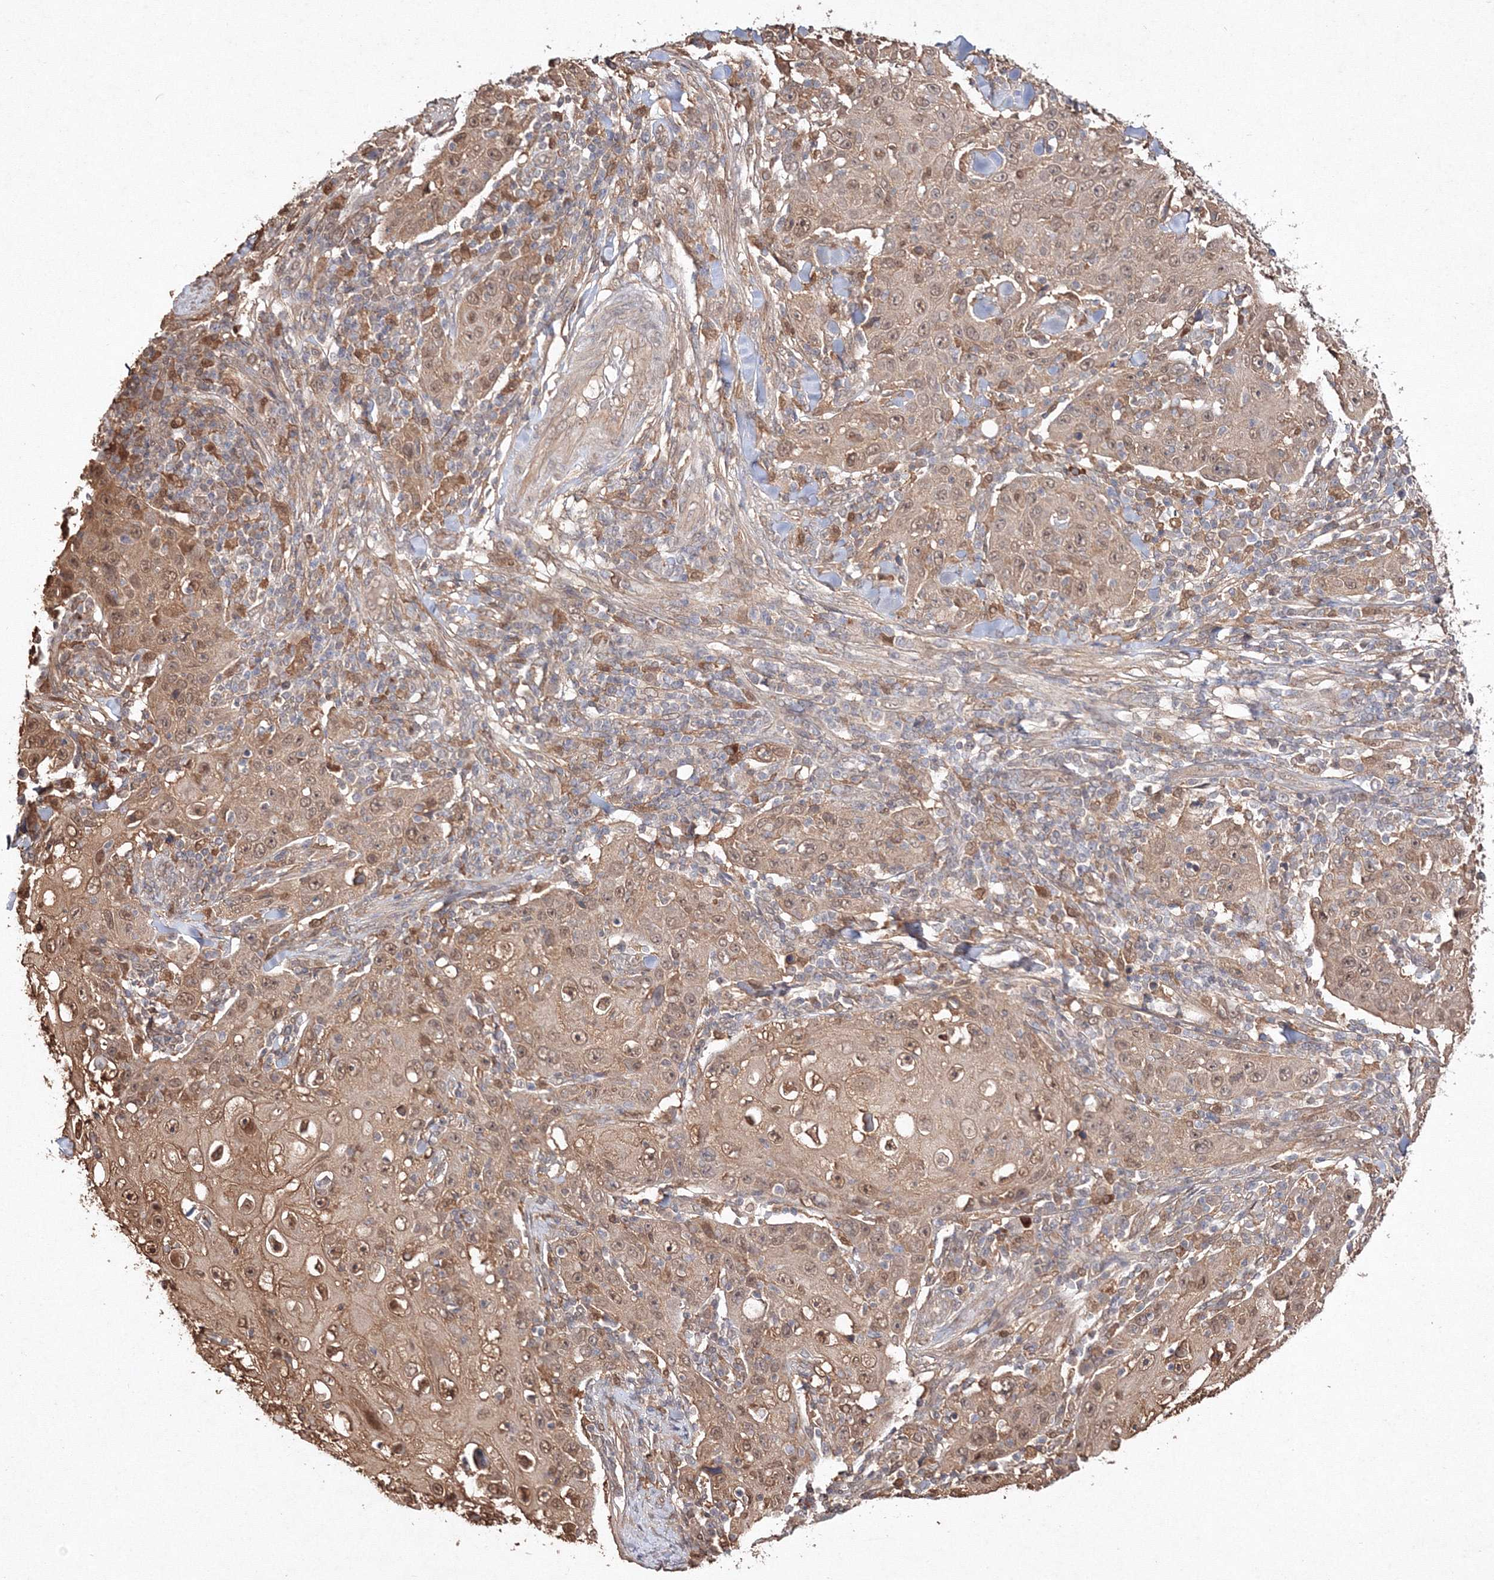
{"staining": {"intensity": "moderate", "quantity": ">75%", "location": "cytoplasmic/membranous,nuclear"}, "tissue": "skin cancer", "cell_type": "Tumor cells", "image_type": "cancer", "snomed": [{"axis": "morphology", "description": "Squamous cell carcinoma, NOS"}, {"axis": "topography", "description": "Skin"}], "caption": "Protein expression analysis of human skin squamous cell carcinoma reveals moderate cytoplasmic/membranous and nuclear expression in about >75% of tumor cells. (IHC, brightfield microscopy, high magnification).", "gene": "S100A11", "patient": {"sex": "female", "age": 88}}